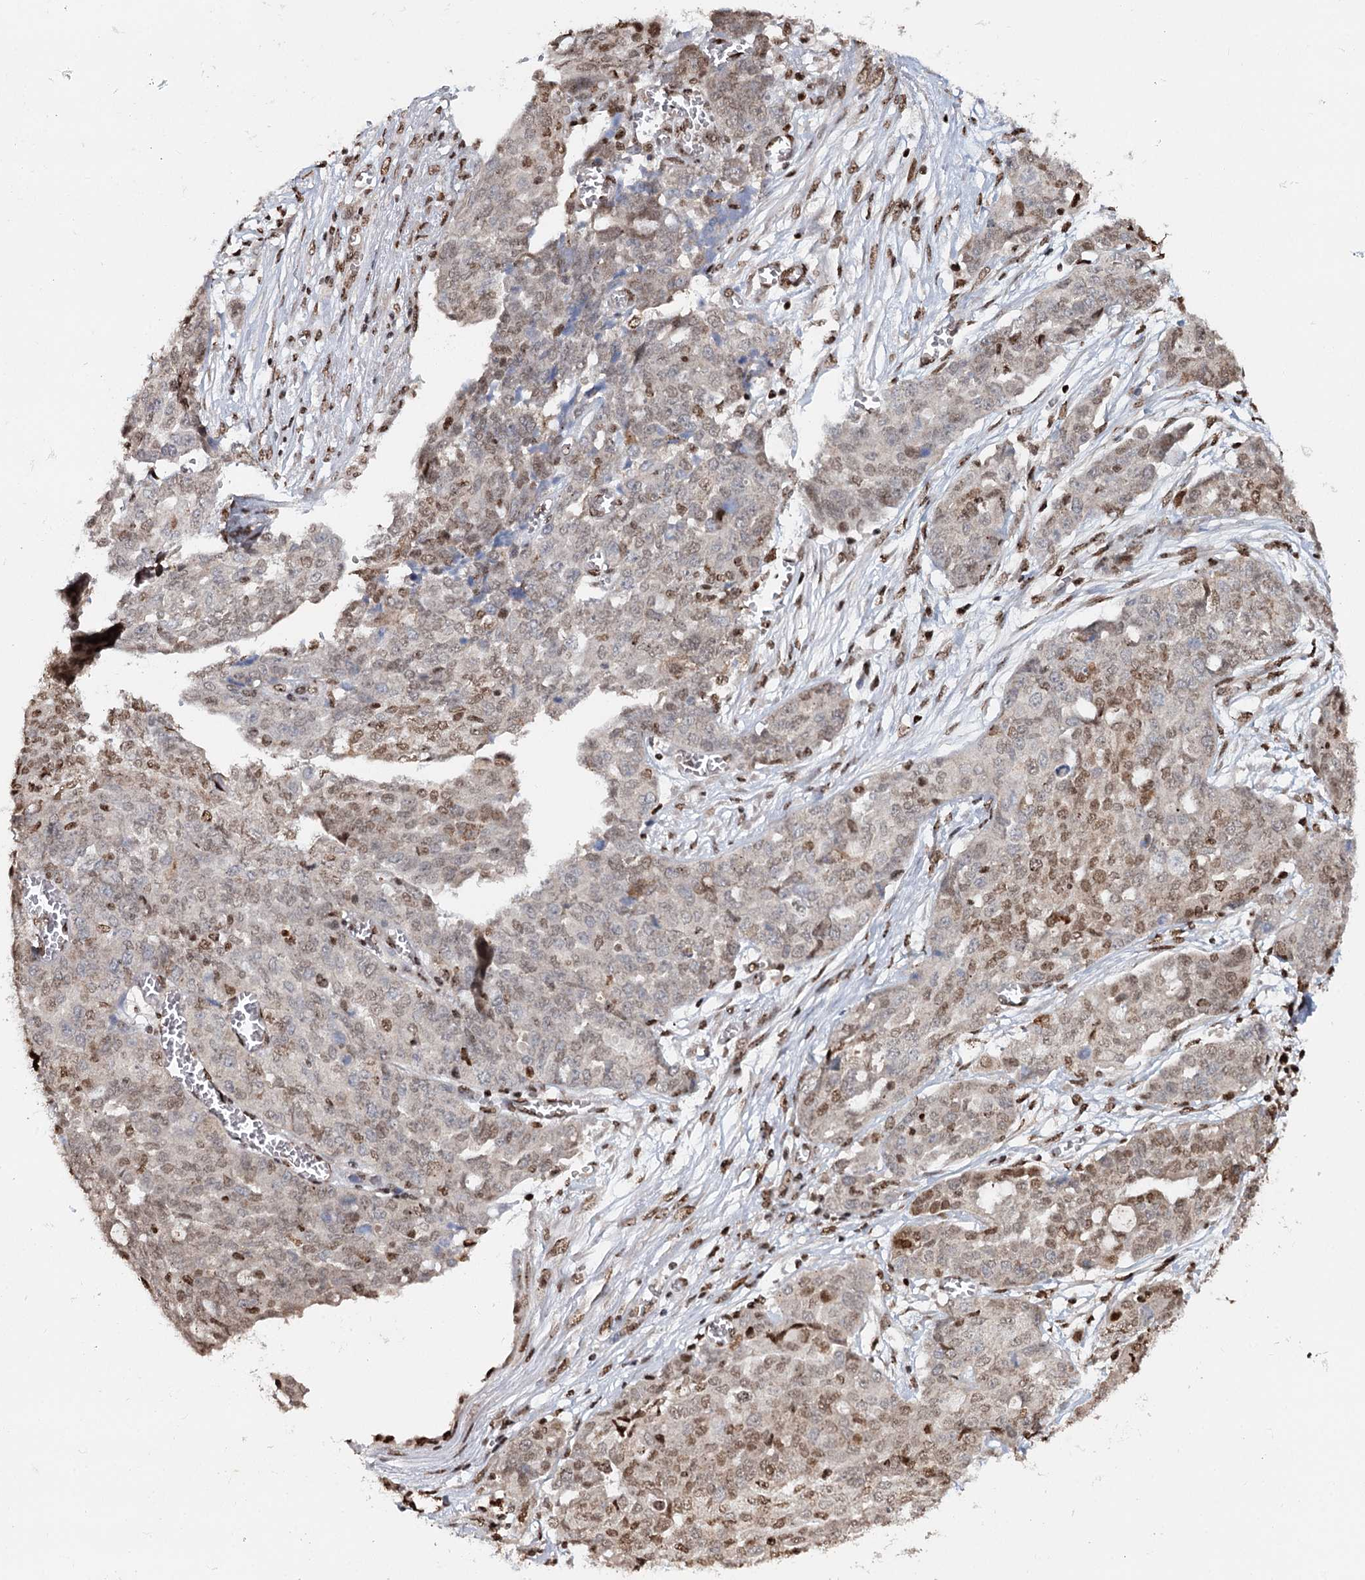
{"staining": {"intensity": "moderate", "quantity": "25%-75%", "location": "nuclear"}, "tissue": "ovarian cancer", "cell_type": "Tumor cells", "image_type": "cancer", "snomed": [{"axis": "morphology", "description": "Cystadenocarcinoma, serous, NOS"}, {"axis": "topography", "description": "Soft tissue"}, {"axis": "topography", "description": "Ovary"}], "caption": "IHC of ovarian serous cystadenocarcinoma displays medium levels of moderate nuclear staining in about 25%-75% of tumor cells. (DAB (3,3'-diaminobenzidine) = brown stain, brightfield microscopy at high magnification).", "gene": "RPS27A", "patient": {"sex": "female", "age": 57}}